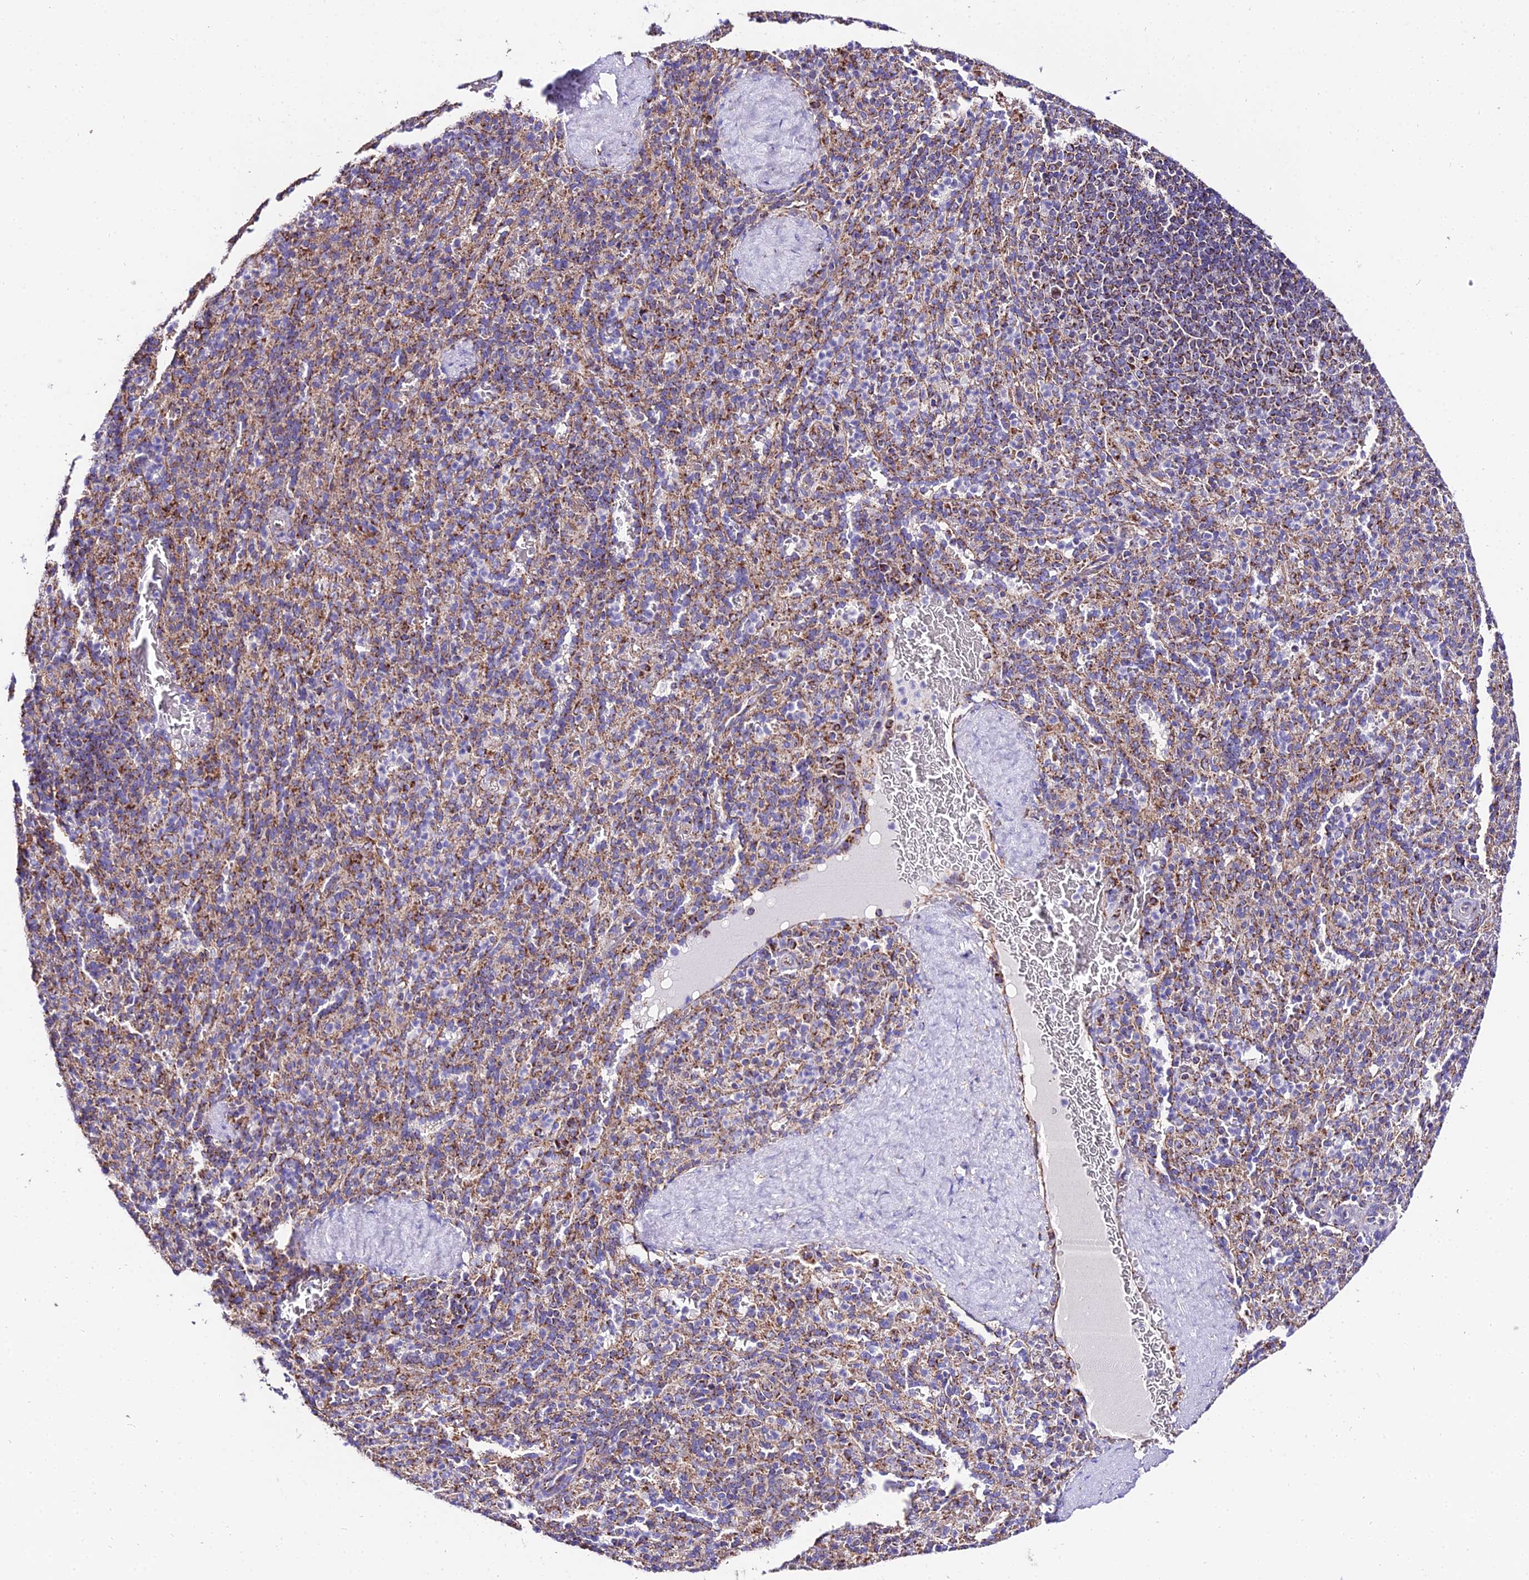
{"staining": {"intensity": "moderate", "quantity": "<25%", "location": "cytoplasmic/membranous"}, "tissue": "spleen", "cell_type": "Cells in red pulp", "image_type": "normal", "snomed": [{"axis": "morphology", "description": "Normal tissue, NOS"}, {"axis": "topography", "description": "Spleen"}], "caption": "Approximately <25% of cells in red pulp in benign spleen reveal moderate cytoplasmic/membranous protein staining as visualized by brown immunohistochemical staining.", "gene": "OCIAD1", "patient": {"sex": "male", "age": 36}}